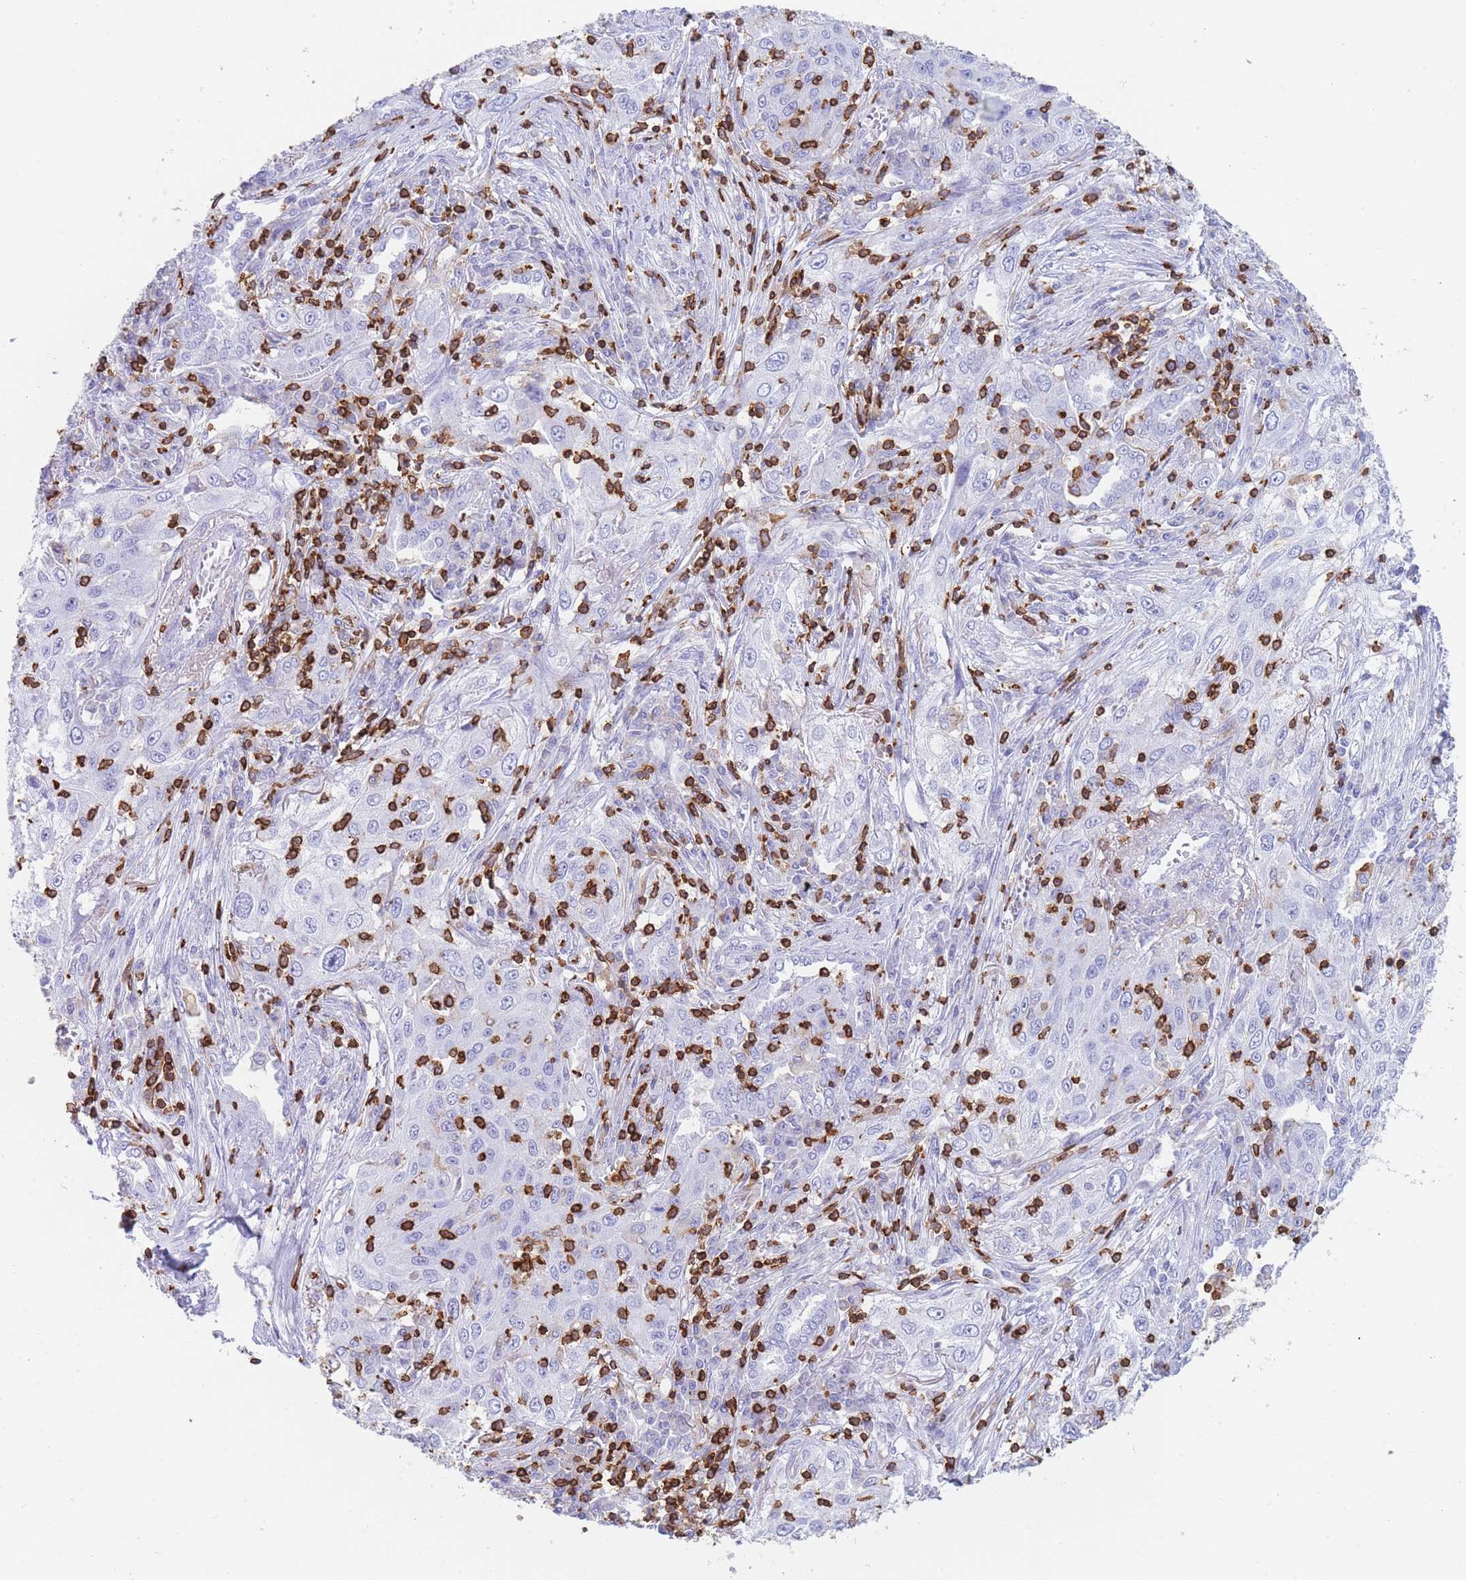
{"staining": {"intensity": "negative", "quantity": "none", "location": "none"}, "tissue": "lung cancer", "cell_type": "Tumor cells", "image_type": "cancer", "snomed": [{"axis": "morphology", "description": "Squamous cell carcinoma, NOS"}, {"axis": "topography", "description": "Lung"}], "caption": "Immunohistochemistry of squamous cell carcinoma (lung) shows no positivity in tumor cells. Nuclei are stained in blue.", "gene": "CORO1A", "patient": {"sex": "female", "age": 69}}